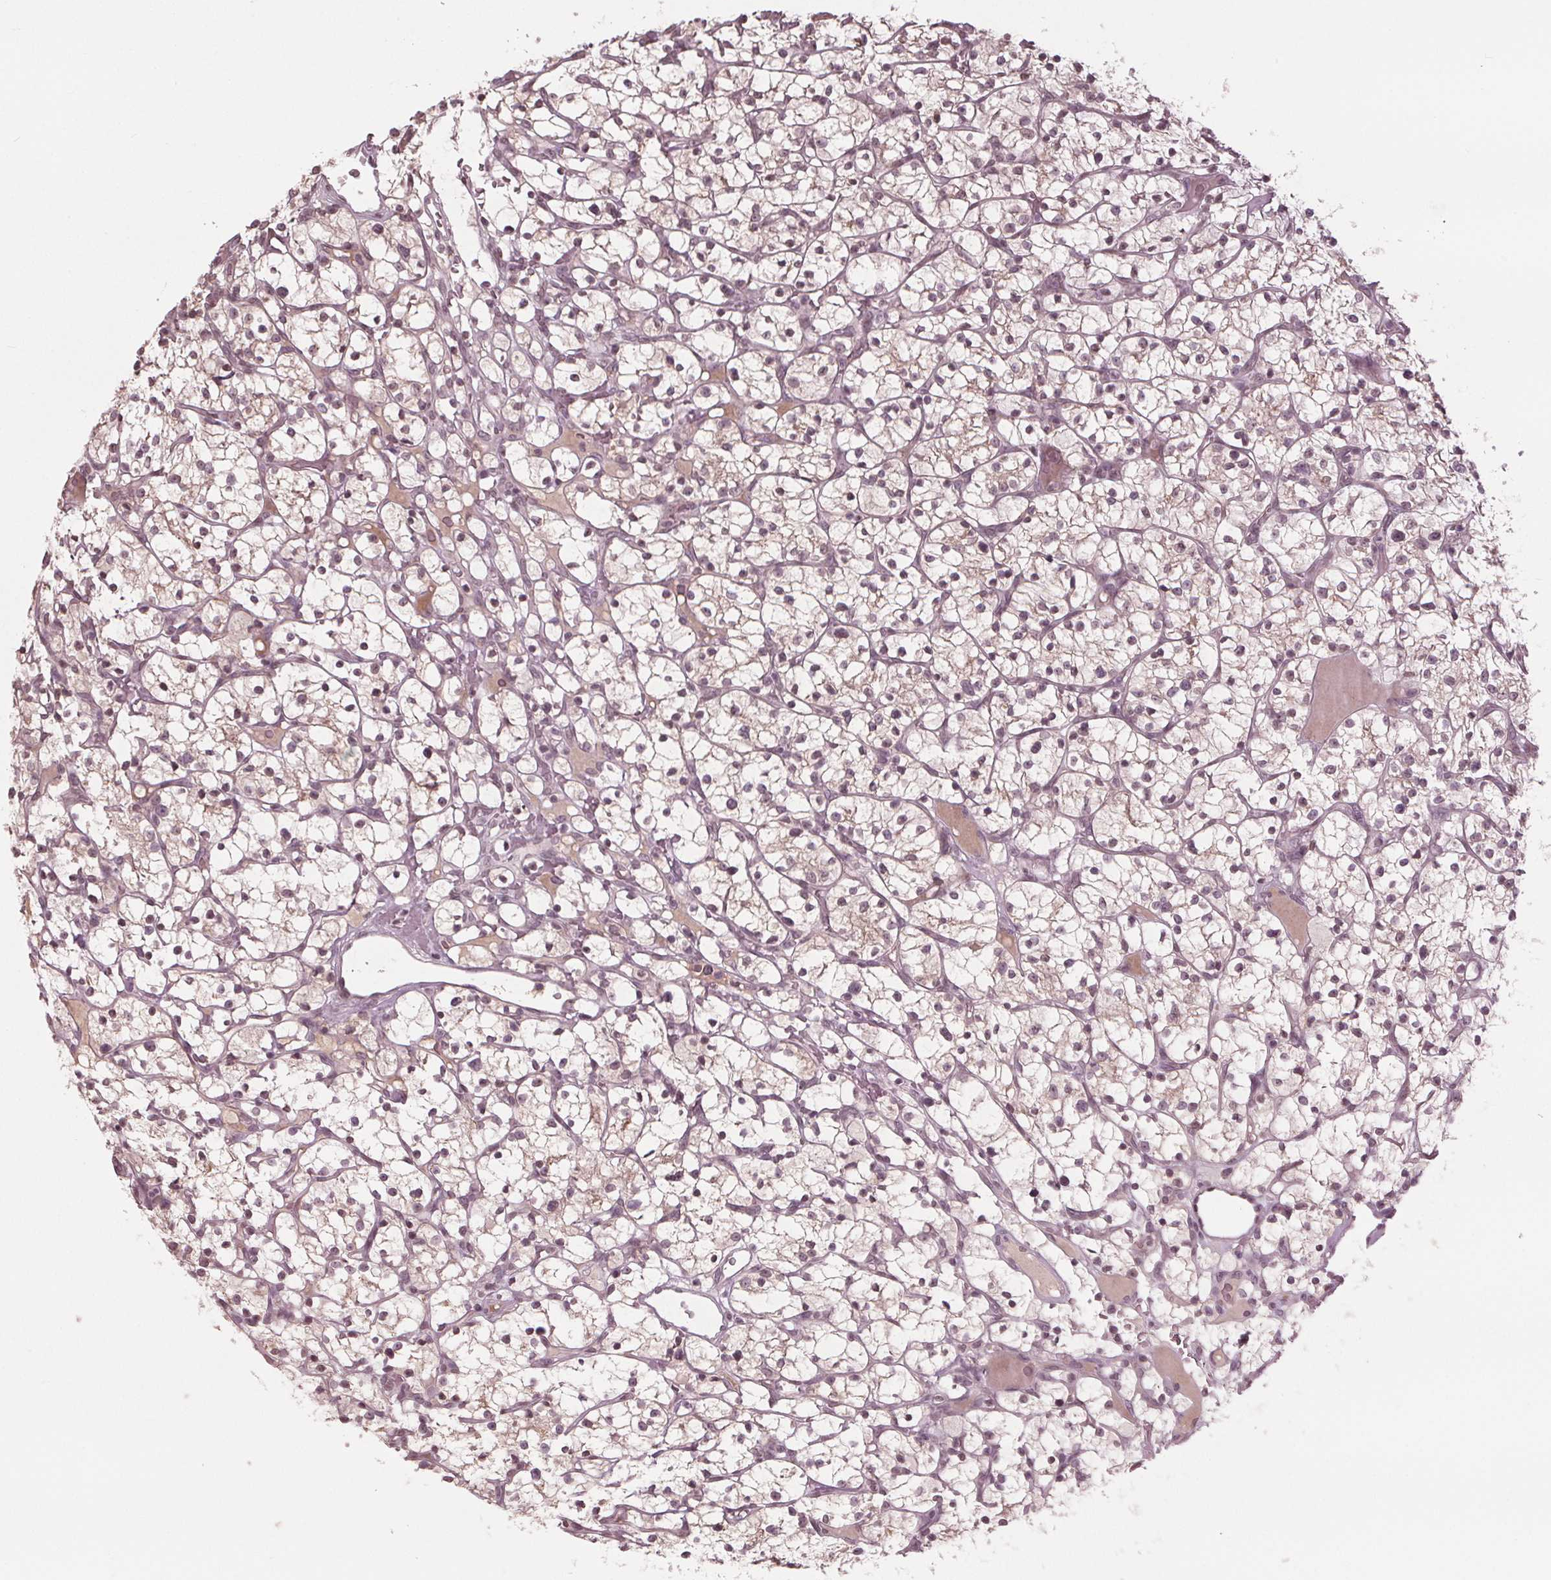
{"staining": {"intensity": "negative", "quantity": "none", "location": "none"}, "tissue": "renal cancer", "cell_type": "Tumor cells", "image_type": "cancer", "snomed": [{"axis": "morphology", "description": "Adenocarcinoma, NOS"}, {"axis": "topography", "description": "Kidney"}], "caption": "High magnification brightfield microscopy of renal cancer (adenocarcinoma) stained with DAB (brown) and counterstained with hematoxylin (blue): tumor cells show no significant expression. The staining was performed using DAB (3,3'-diaminobenzidine) to visualize the protein expression in brown, while the nuclei were stained in blue with hematoxylin (Magnification: 20x).", "gene": "CXCL16", "patient": {"sex": "female", "age": 64}}